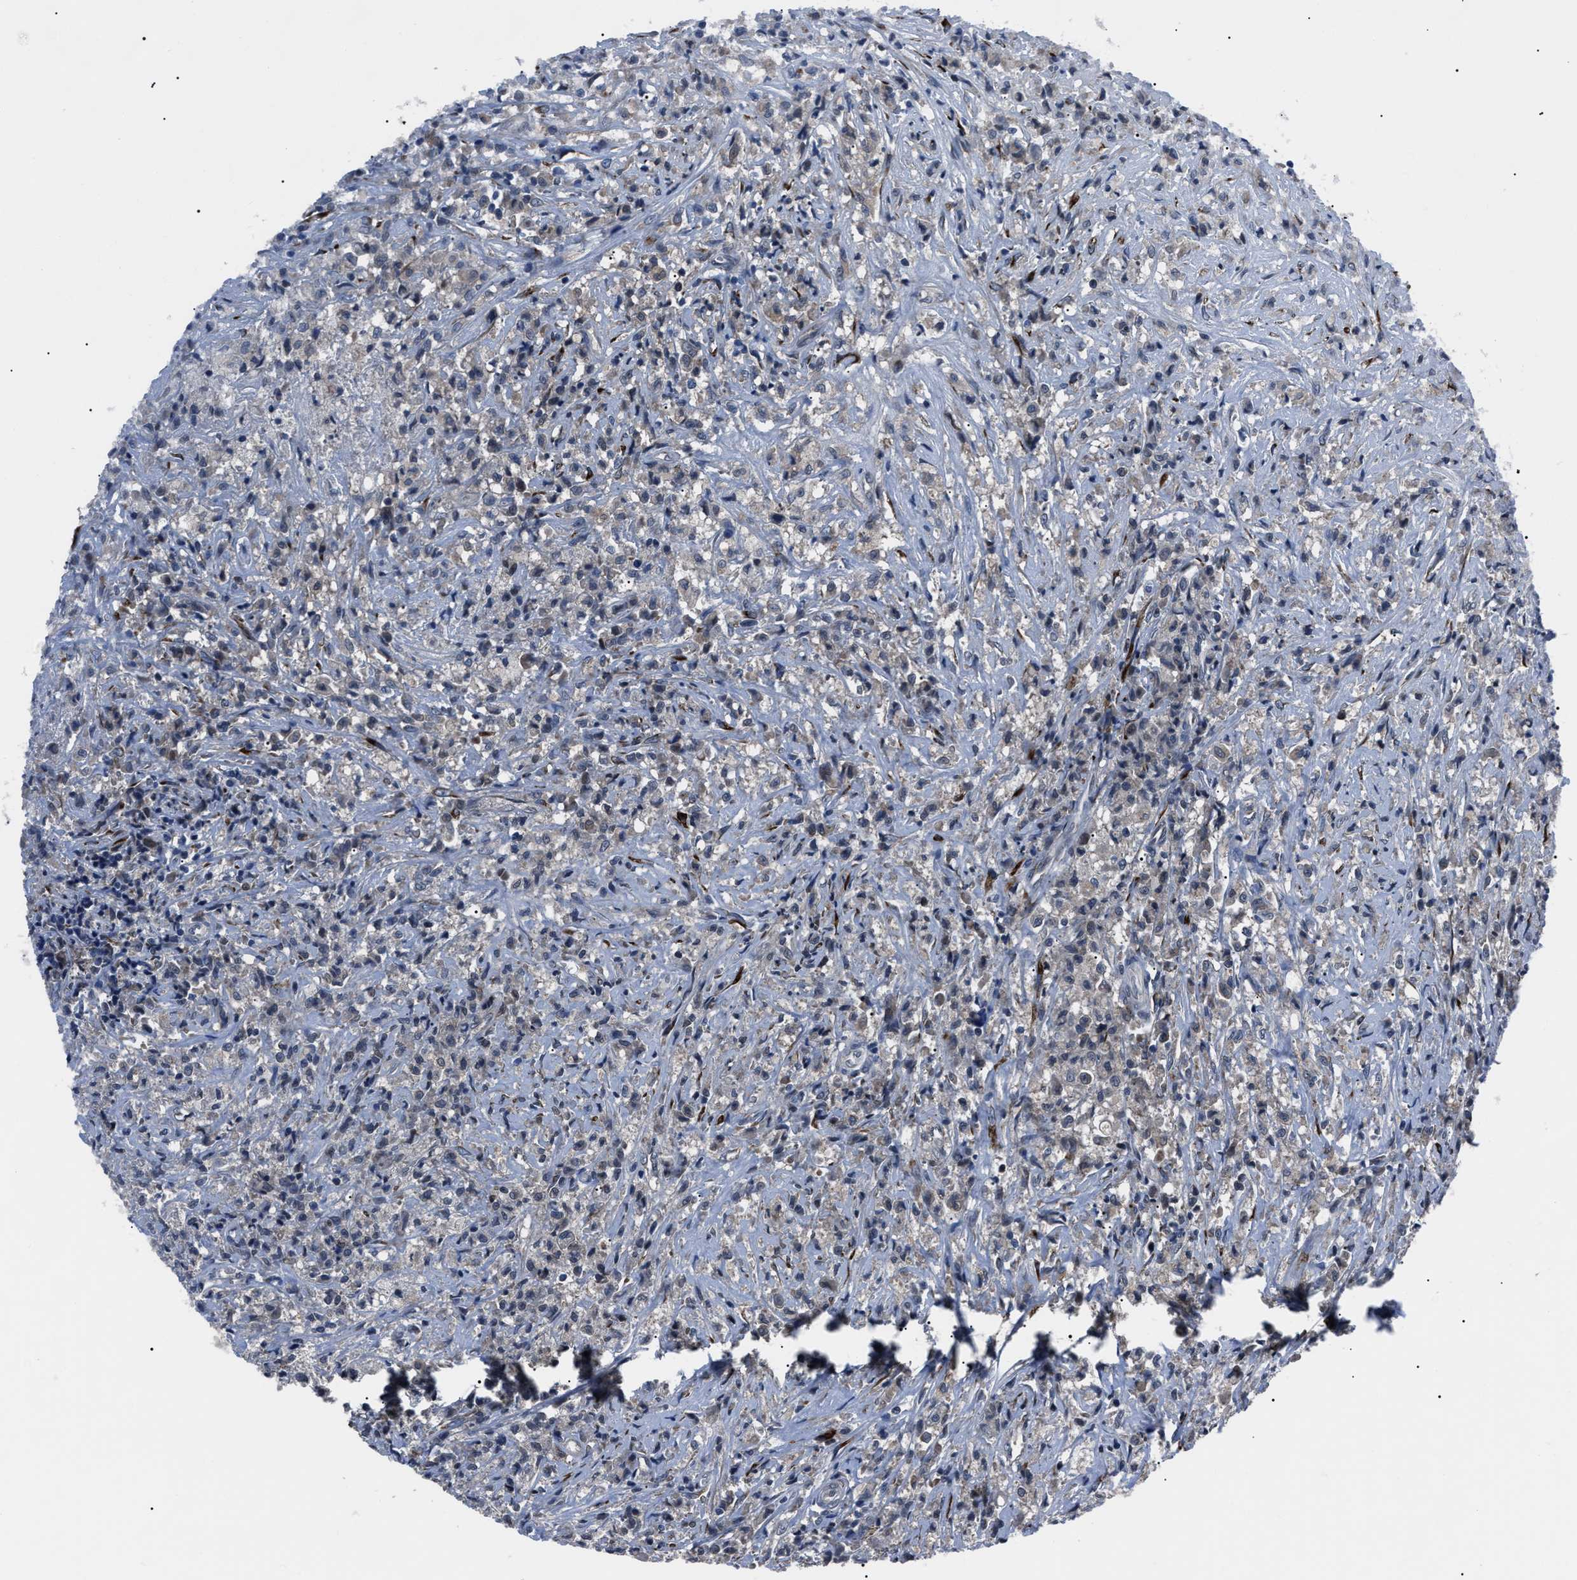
{"staining": {"intensity": "negative", "quantity": "none", "location": "none"}, "tissue": "testis cancer", "cell_type": "Tumor cells", "image_type": "cancer", "snomed": [{"axis": "morphology", "description": "Carcinoma, Embryonal, NOS"}, {"axis": "topography", "description": "Testis"}], "caption": "Tumor cells are negative for brown protein staining in testis embryonal carcinoma.", "gene": "LRRC14", "patient": {"sex": "male", "age": 2}}